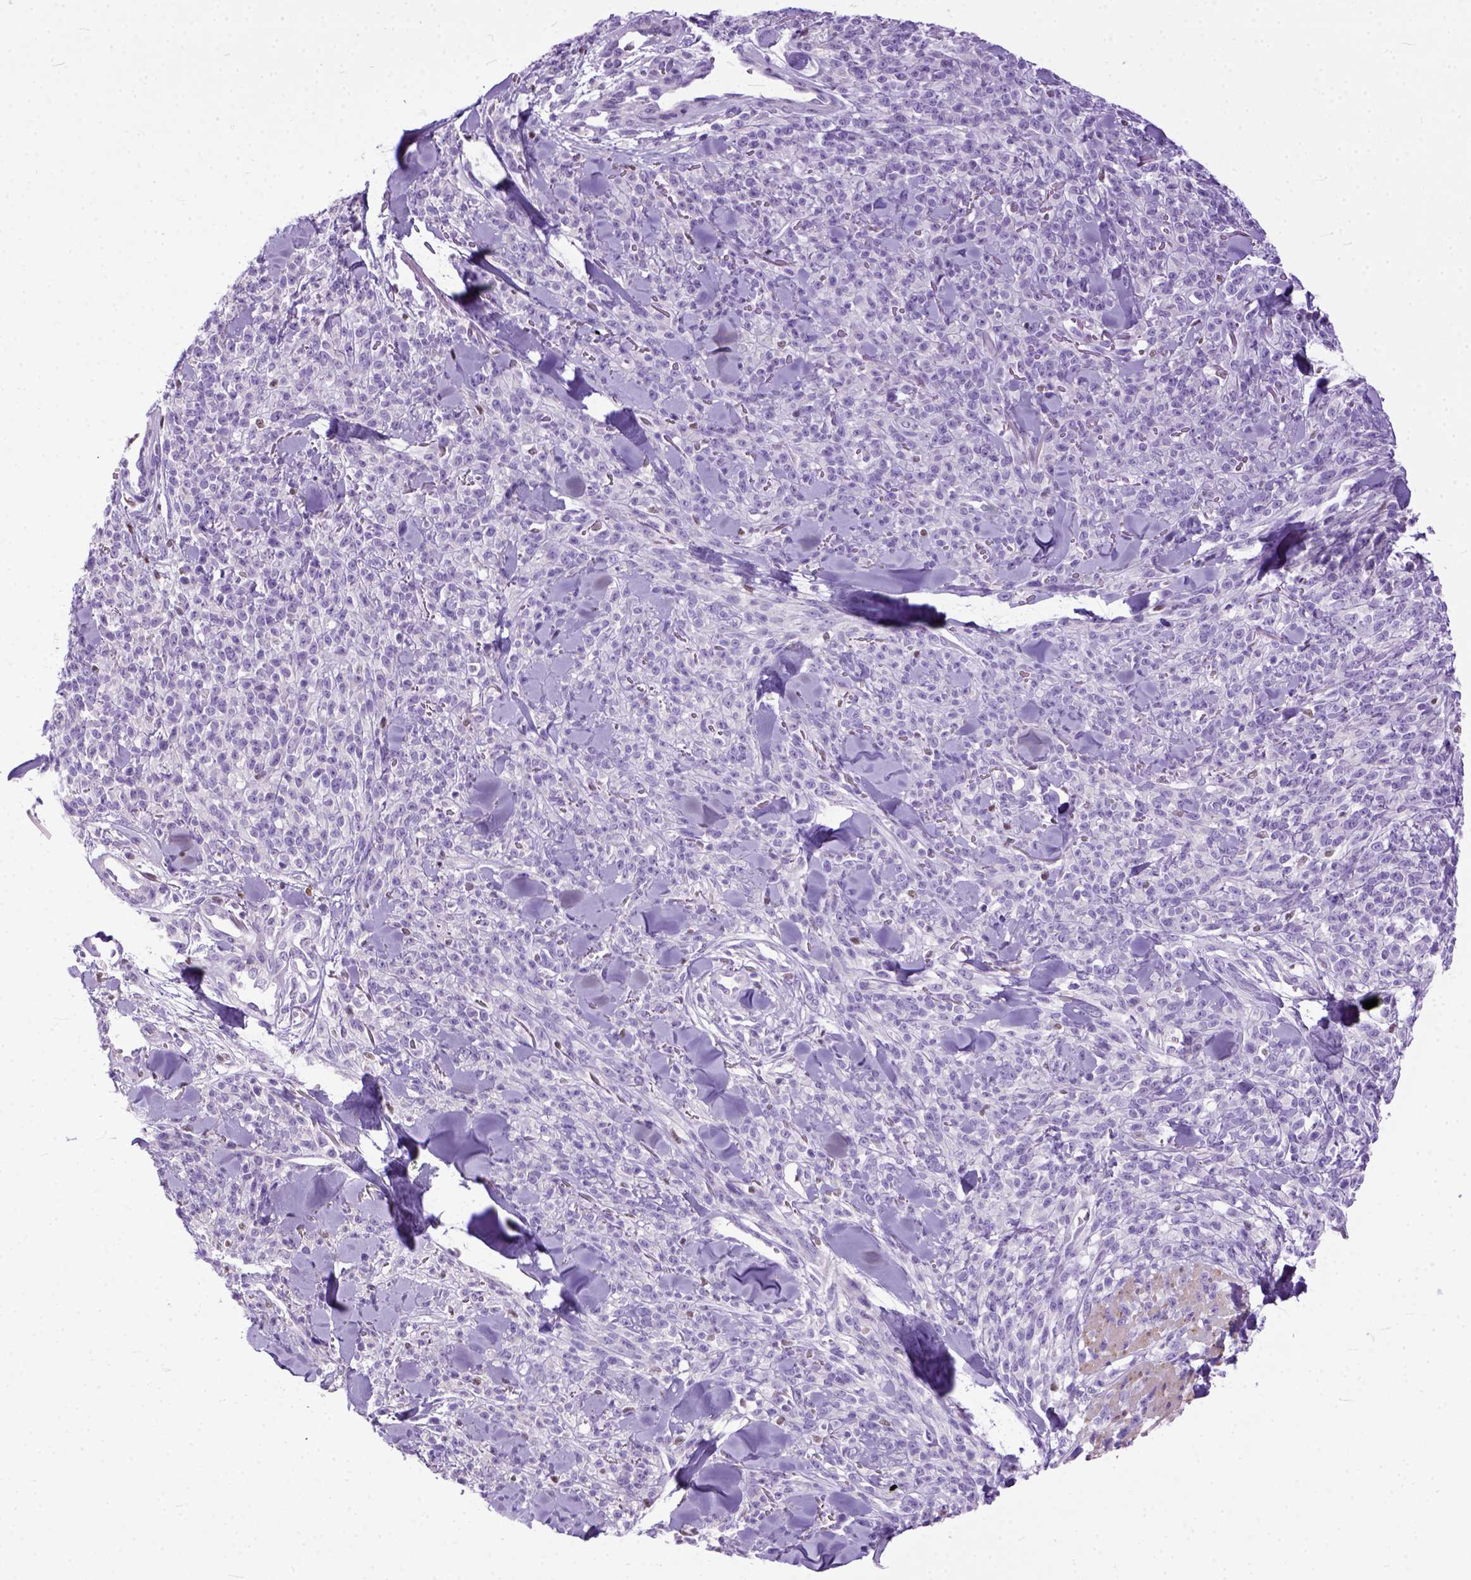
{"staining": {"intensity": "negative", "quantity": "none", "location": "none"}, "tissue": "melanoma", "cell_type": "Tumor cells", "image_type": "cancer", "snomed": [{"axis": "morphology", "description": "Malignant melanoma, NOS"}, {"axis": "topography", "description": "Skin"}, {"axis": "topography", "description": "Skin of trunk"}], "caption": "A high-resolution image shows immunohistochemistry (IHC) staining of melanoma, which exhibits no significant expression in tumor cells.", "gene": "CRB1", "patient": {"sex": "male", "age": 74}}